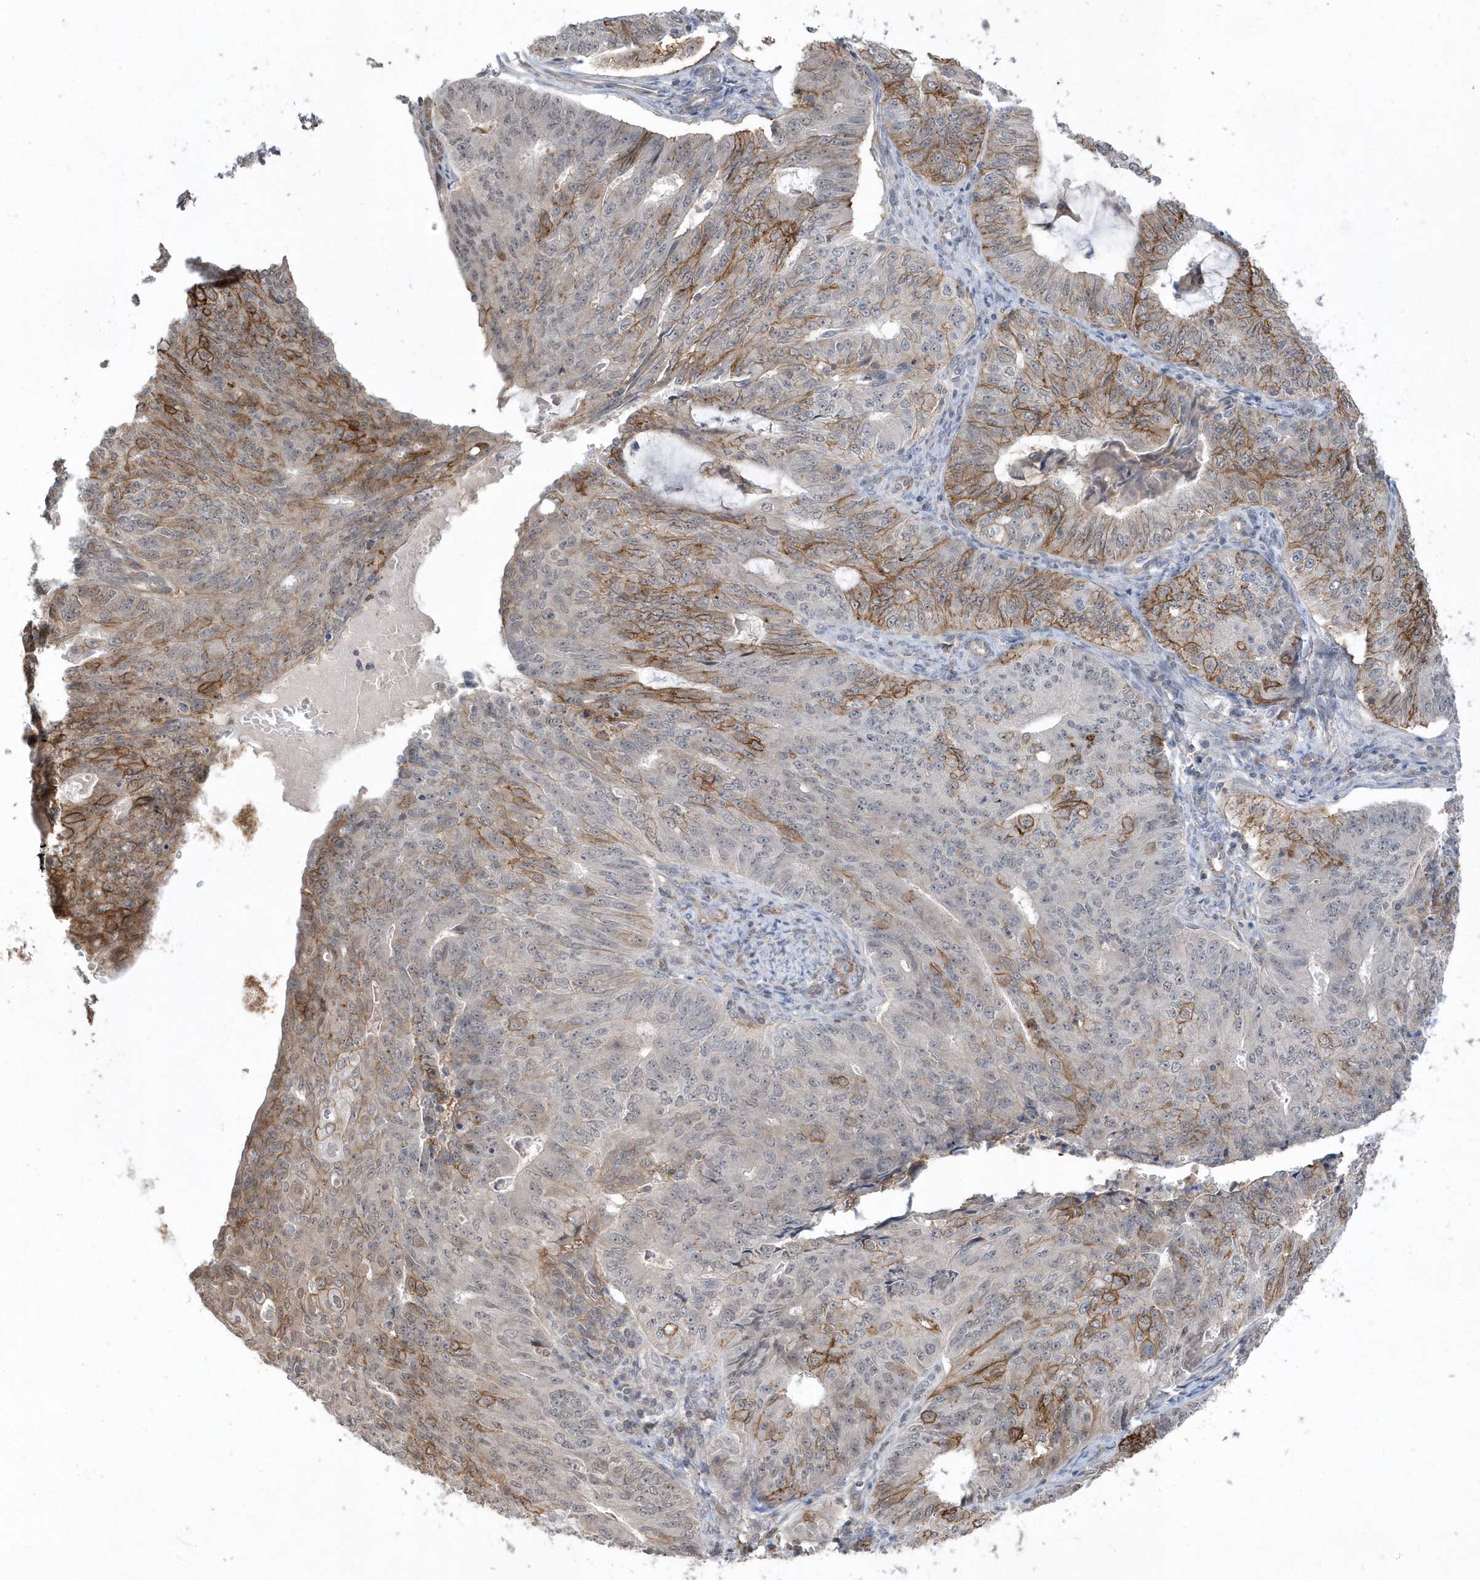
{"staining": {"intensity": "moderate", "quantity": "25%-75%", "location": "cytoplasmic/membranous"}, "tissue": "endometrial cancer", "cell_type": "Tumor cells", "image_type": "cancer", "snomed": [{"axis": "morphology", "description": "Adenocarcinoma, NOS"}, {"axis": "topography", "description": "Endometrium"}], "caption": "Adenocarcinoma (endometrial) stained for a protein demonstrates moderate cytoplasmic/membranous positivity in tumor cells.", "gene": "CRIP3", "patient": {"sex": "female", "age": 32}}